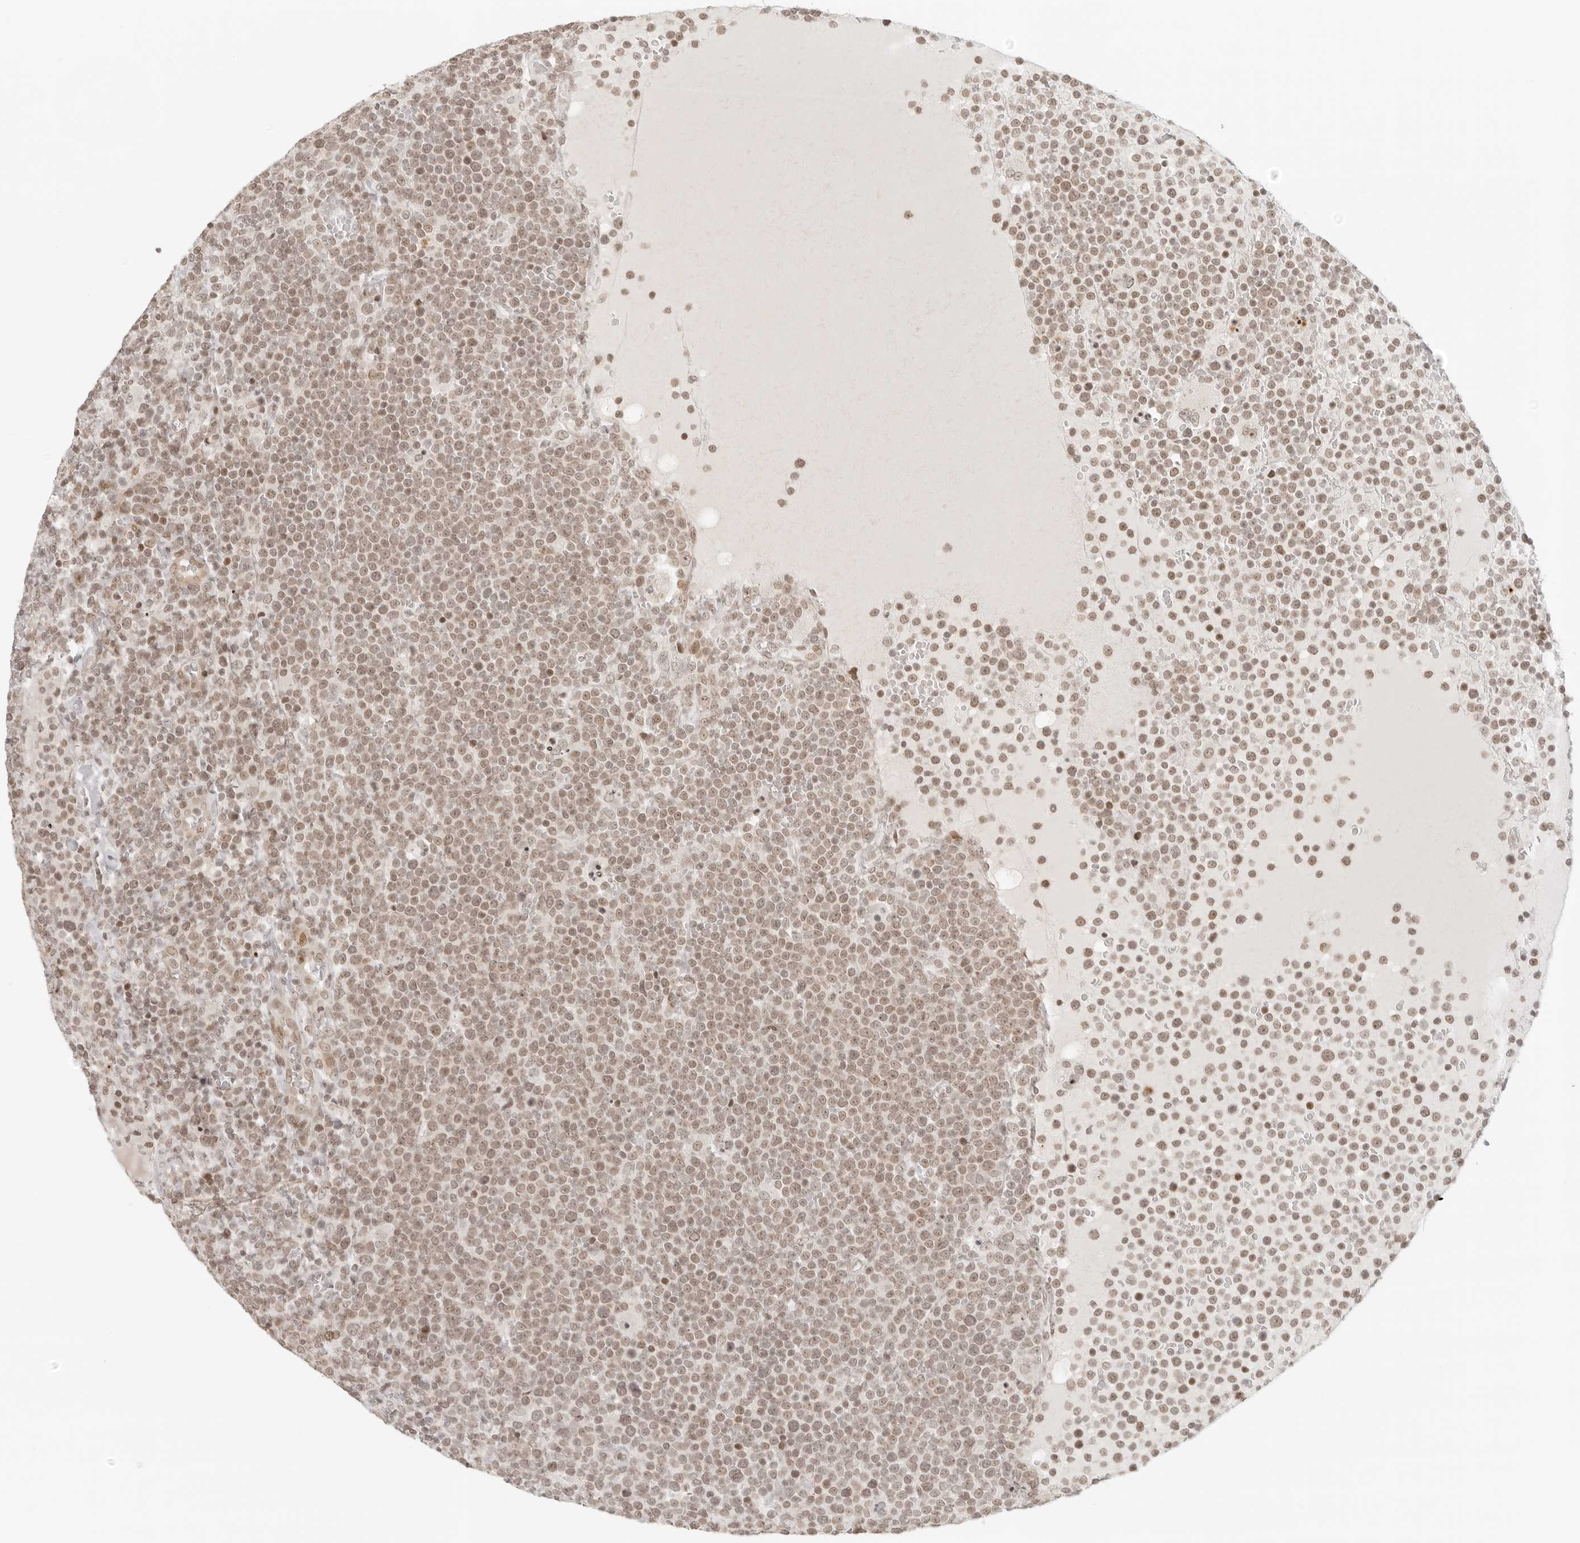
{"staining": {"intensity": "weak", "quantity": ">75%", "location": "nuclear"}, "tissue": "lymphoma", "cell_type": "Tumor cells", "image_type": "cancer", "snomed": [{"axis": "morphology", "description": "Malignant lymphoma, non-Hodgkin's type, High grade"}, {"axis": "topography", "description": "Lymph node"}], "caption": "The histopathology image displays a brown stain indicating the presence of a protein in the nuclear of tumor cells in high-grade malignant lymphoma, non-Hodgkin's type. (DAB (3,3'-diaminobenzidine) = brown stain, brightfield microscopy at high magnification).", "gene": "ZNF407", "patient": {"sex": "male", "age": 61}}